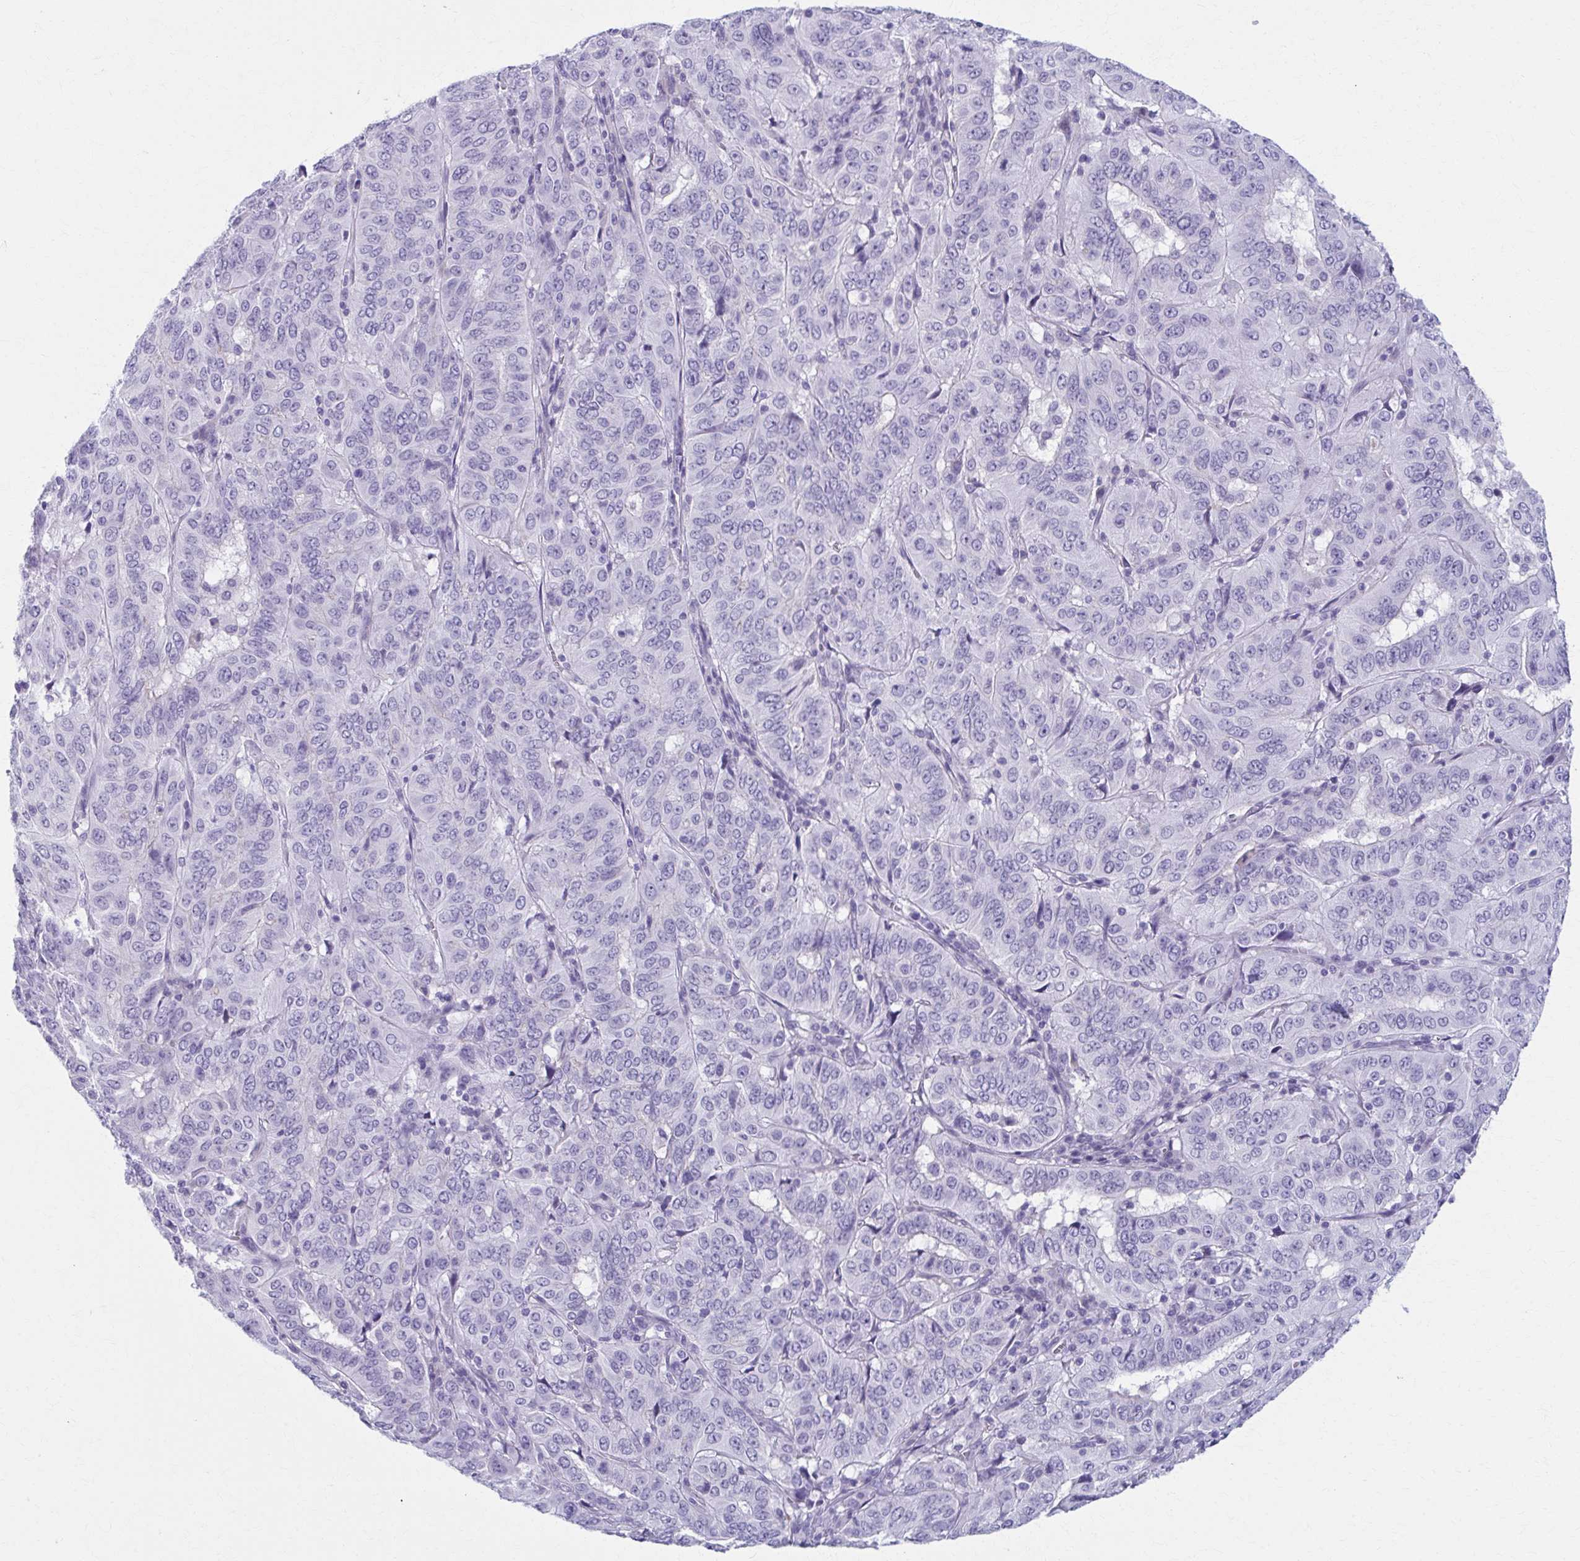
{"staining": {"intensity": "negative", "quantity": "none", "location": "none"}, "tissue": "pancreatic cancer", "cell_type": "Tumor cells", "image_type": "cancer", "snomed": [{"axis": "morphology", "description": "Adenocarcinoma, NOS"}, {"axis": "topography", "description": "Pancreas"}], "caption": "There is no significant positivity in tumor cells of pancreatic cancer (adenocarcinoma).", "gene": "MPLKIP", "patient": {"sex": "male", "age": 63}}